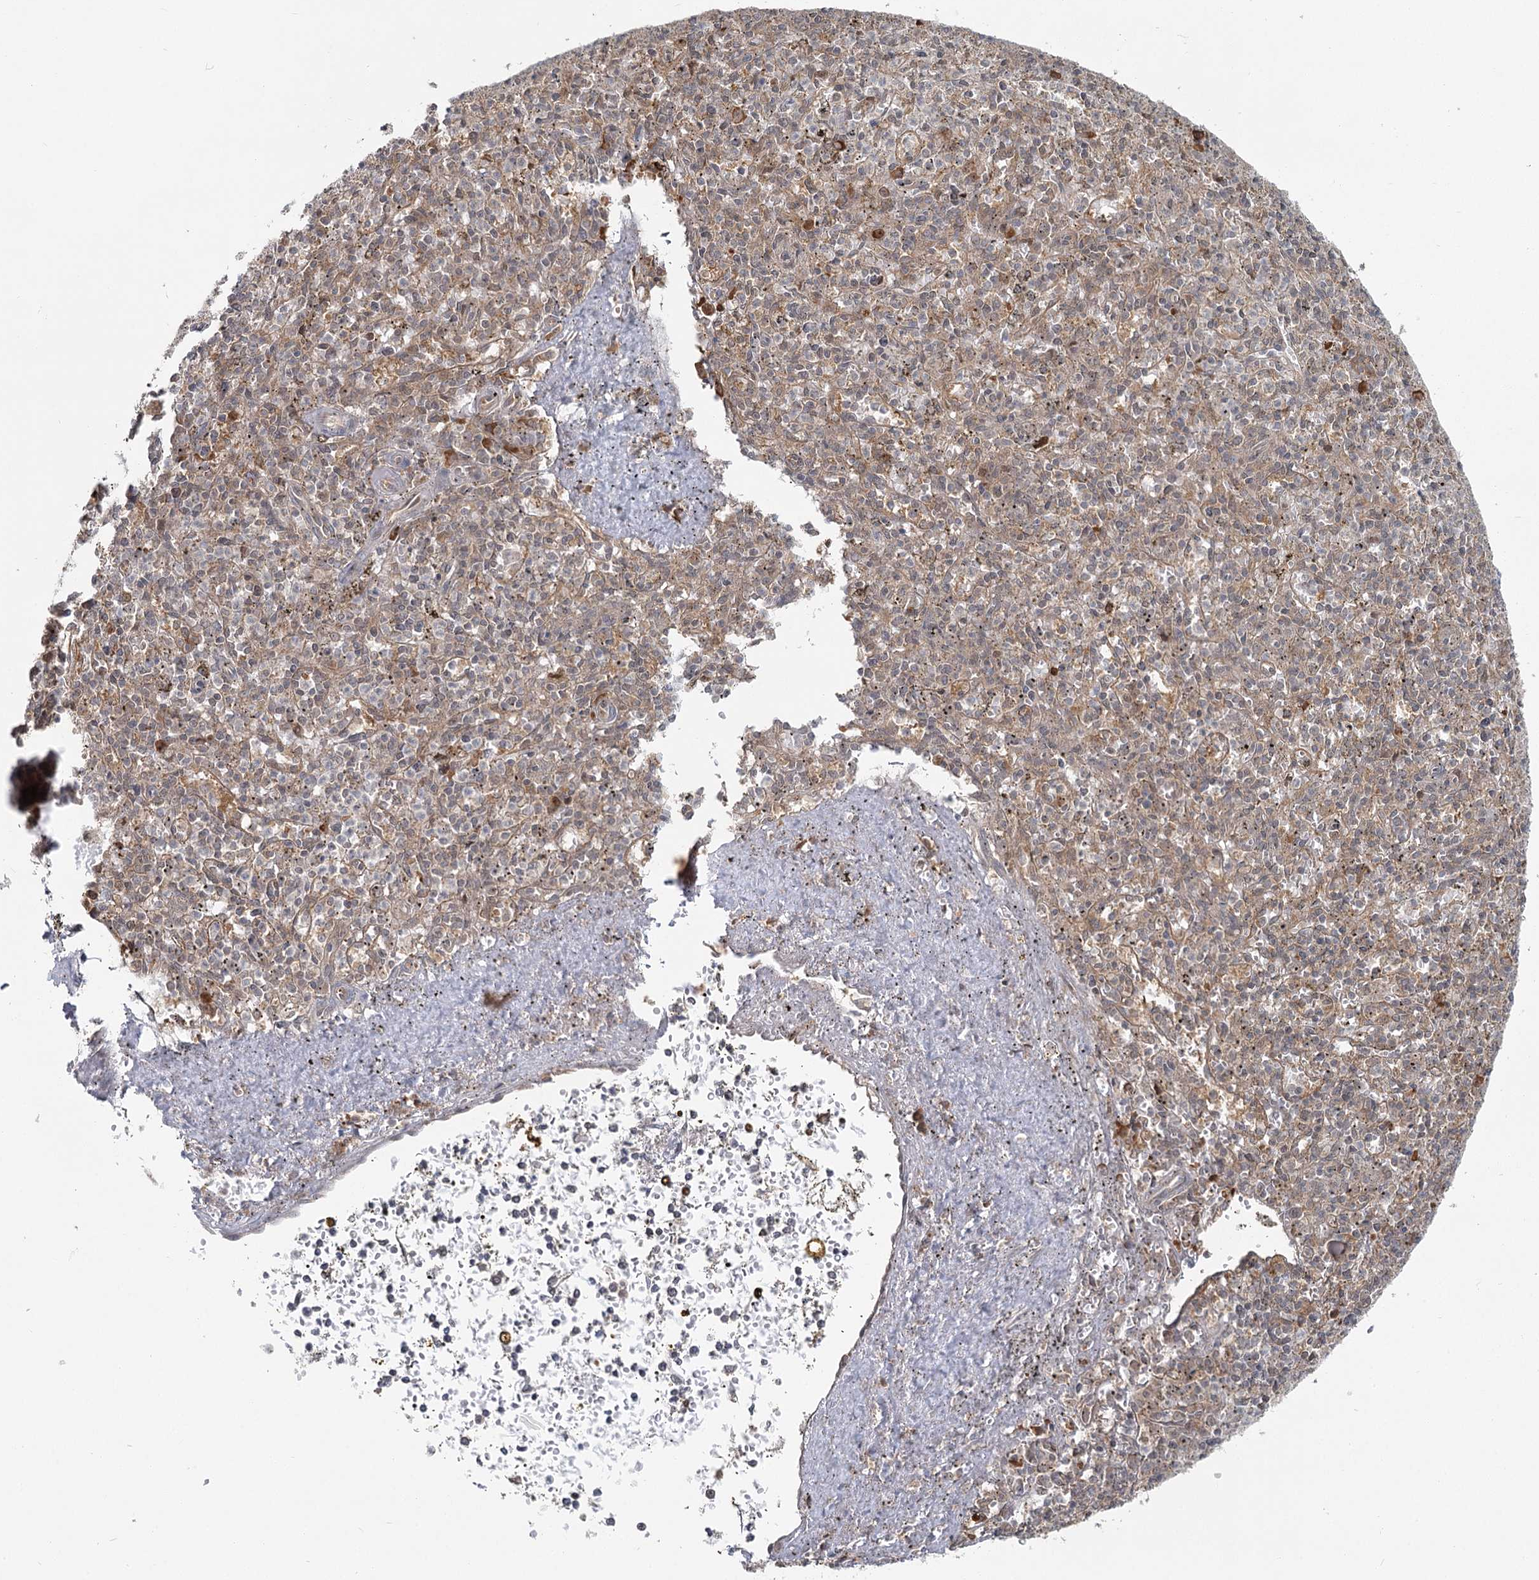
{"staining": {"intensity": "weak", "quantity": "<25%", "location": "cytoplasmic/membranous"}, "tissue": "spleen", "cell_type": "Cells in red pulp", "image_type": "normal", "snomed": [{"axis": "morphology", "description": "Normal tissue, NOS"}, {"axis": "topography", "description": "Spleen"}], "caption": "Protein analysis of benign spleen demonstrates no significant positivity in cells in red pulp. (Brightfield microscopy of DAB (3,3'-diaminobenzidine) immunohistochemistry at high magnification).", "gene": "THNSL1", "patient": {"sex": "male", "age": 72}}